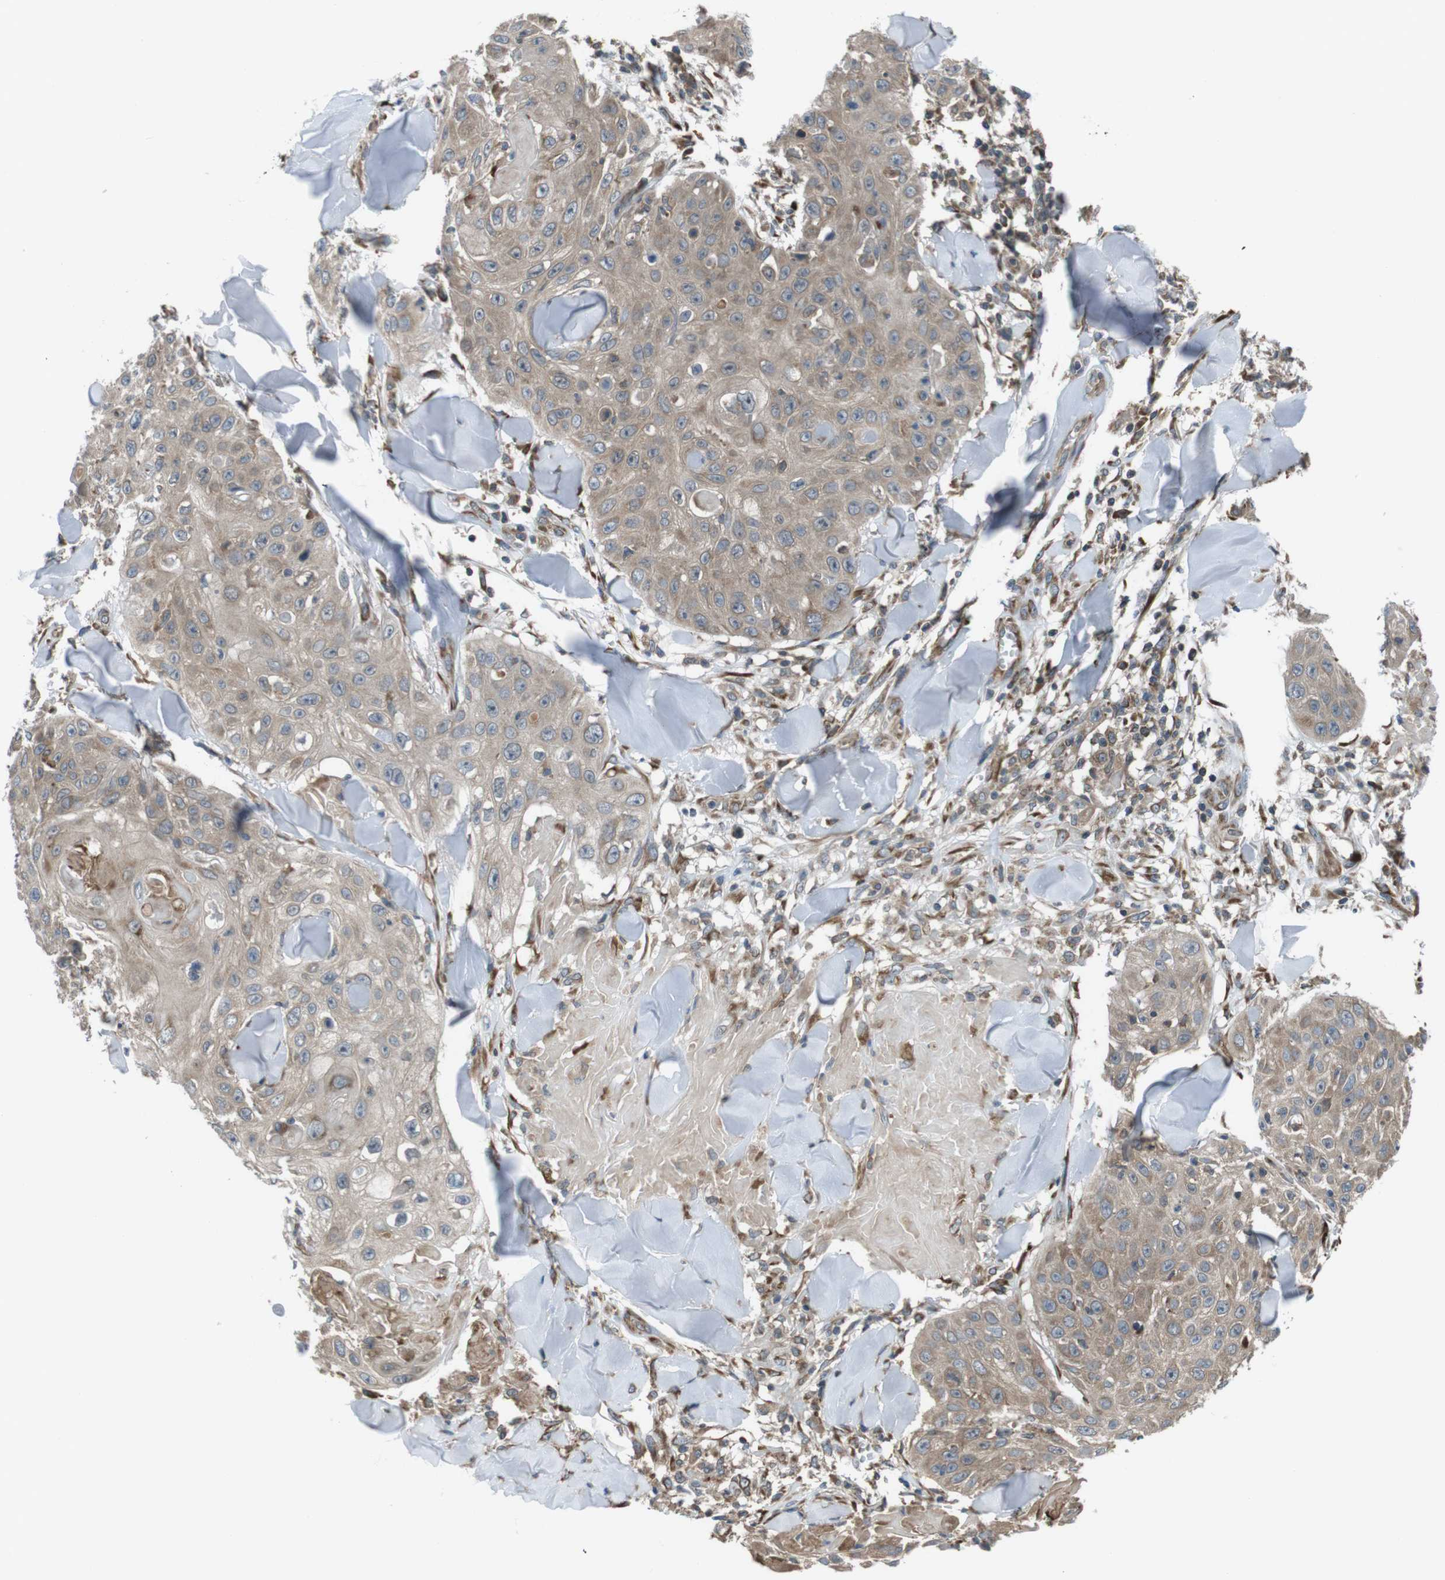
{"staining": {"intensity": "weak", "quantity": ">75%", "location": "cytoplasmic/membranous"}, "tissue": "skin cancer", "cell_type": "Tumor cells", "image_type": "cancer", "snomed": [{"axis": "morphology", "description": "Squamous cell carcinoma, NOS"}, {"axis": "topography", "description": "Skin"}], "caption": "Immunohistochemistry photomicrograph of neoplastic tissue: skin squamous cell carcinoma stained using IHC demonstrates low levels of weak protein expression localized specifically in the cytoplasmic/membranous of tumor cells, appearing as a cytoplasmic/membranous brown color.", "gene": "SSR3", "patient": {"sex": "male", "age": 86}}